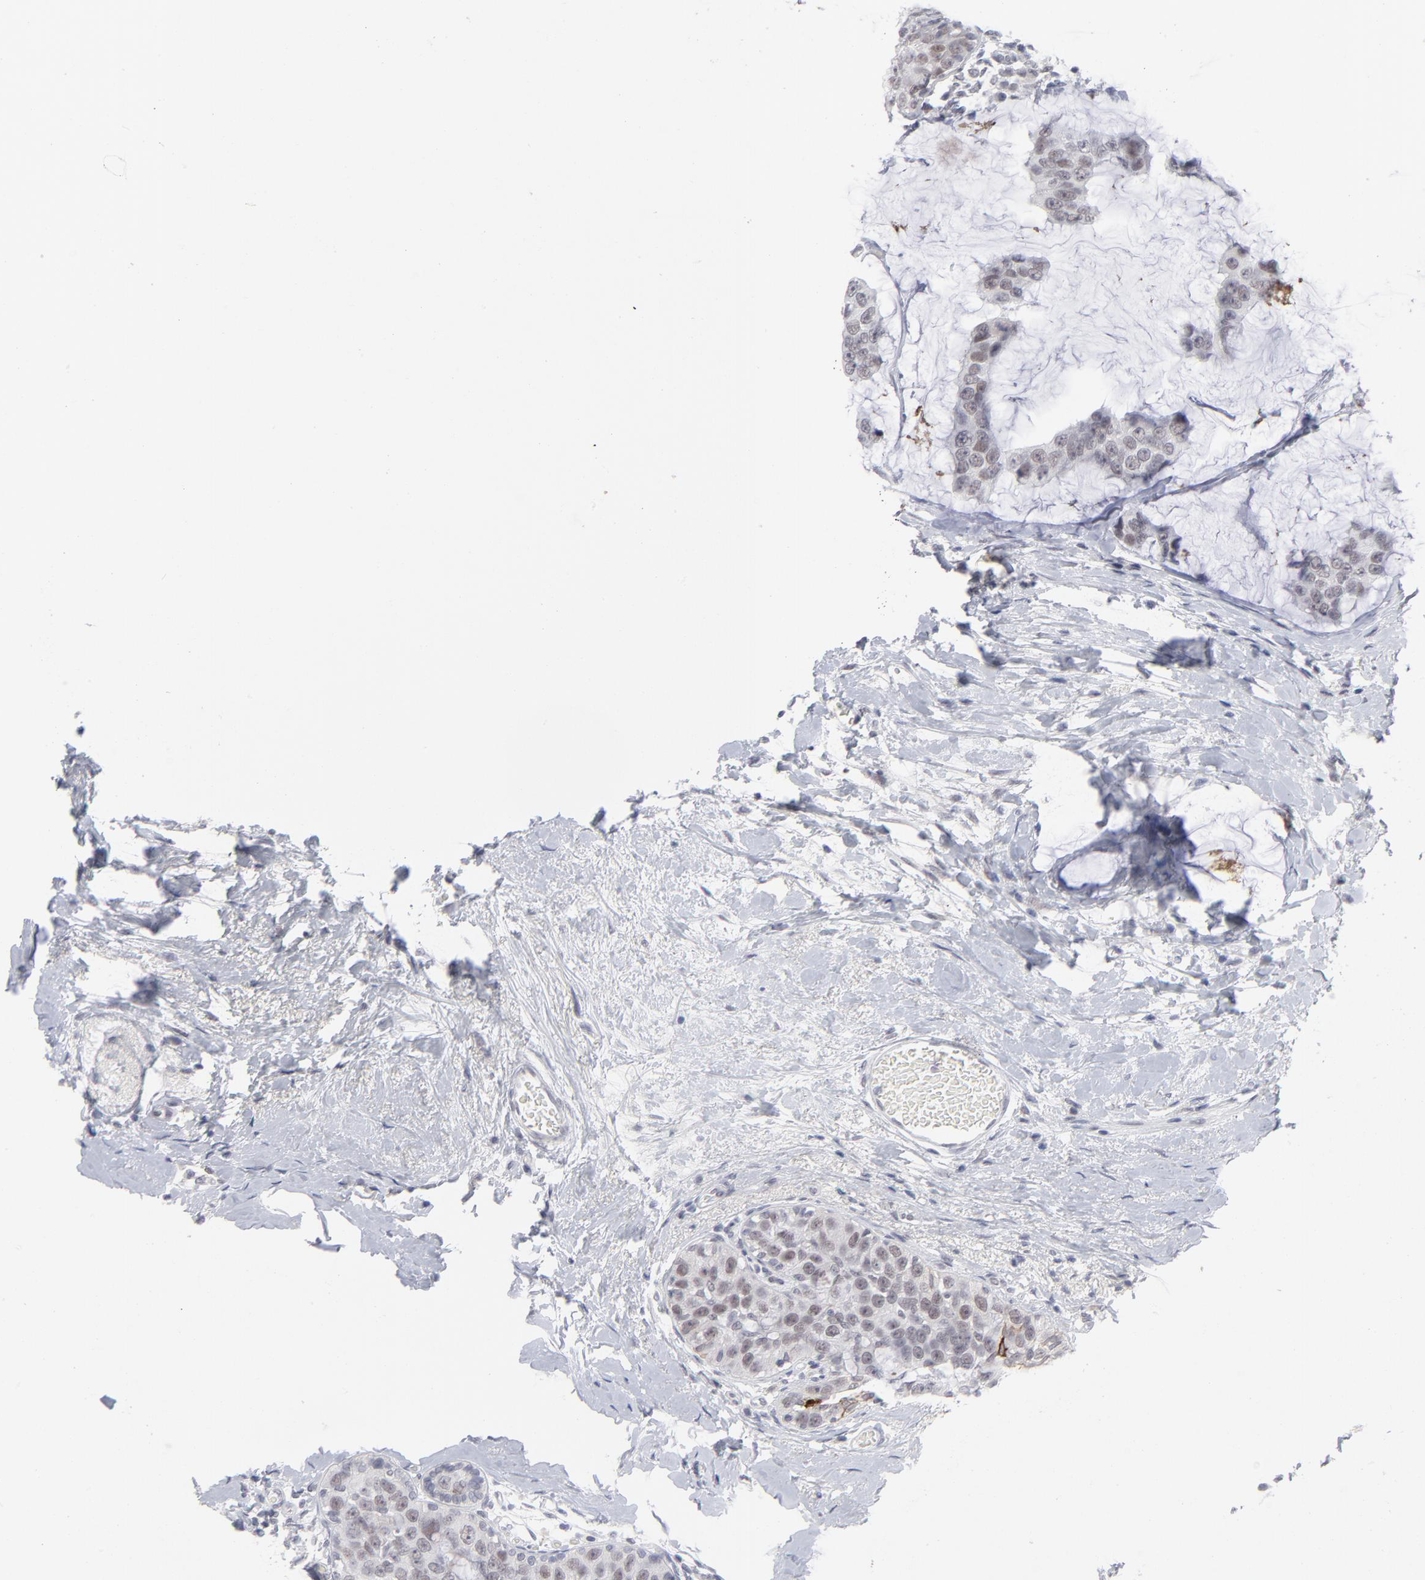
{"staining": {"intensity": "negative", "quantity": "none", "location": "none"}, "tissue": "breast cancer", "cell_type": "Tumor cells", "image_type": "cancer", "snomed": [{"axis": "morphology", "description": "Normal tissue, NOS"}, {"axis": "morphology", "description": "Duct carcinoma"}, {"axis": "topography", "description": "Breast"}], "caption": "High power microscopy image of an immunohistochemistry micrograph of breast invasive ductal carcinoma, revealing no significant staining in tumor cells. Nuclei are stained in blue.", "gene": "CCR2", "patient": {"sex": "female", "age": 50}}